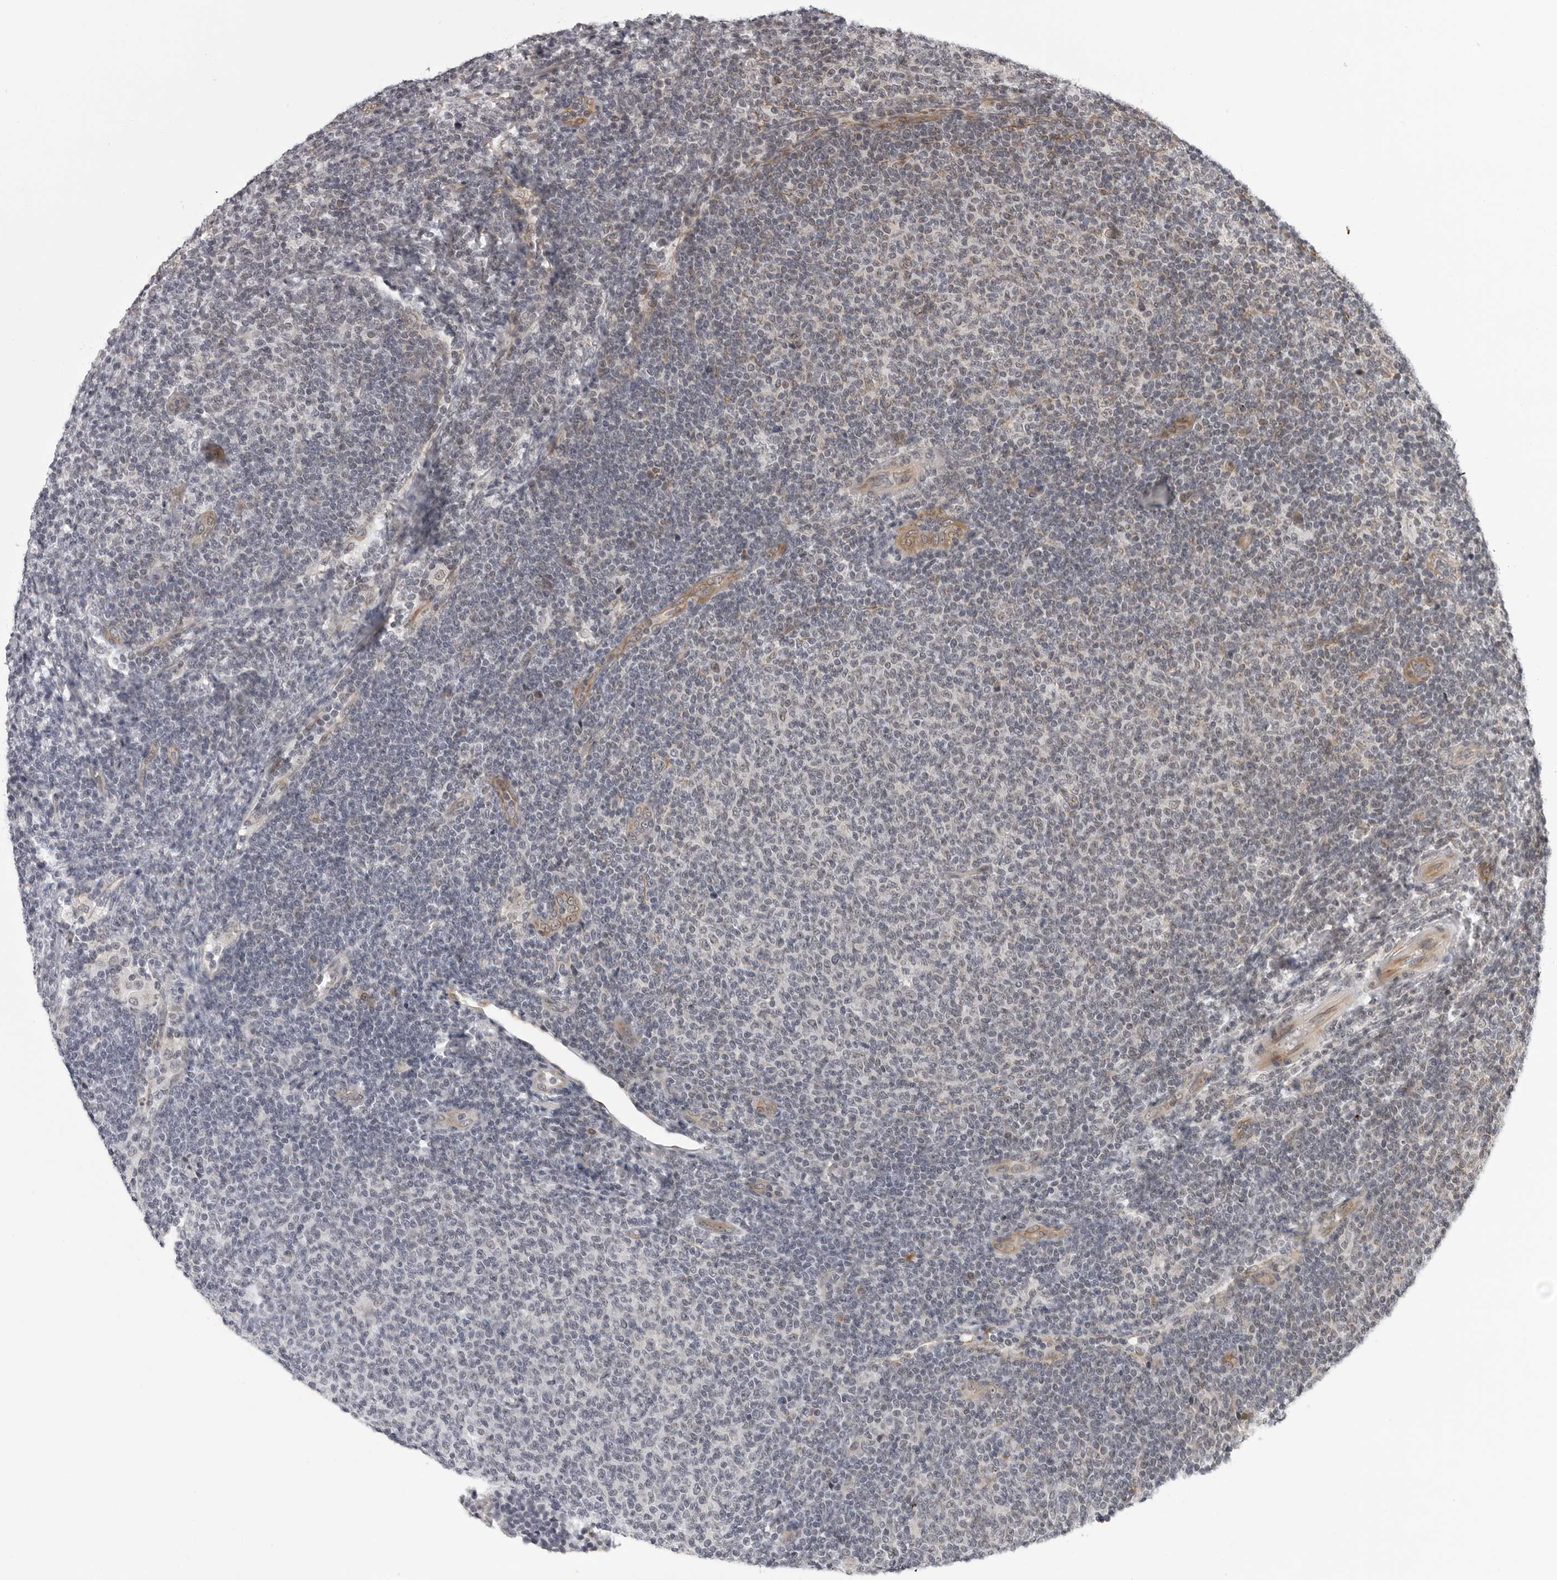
{"staining": {"intensity": "negative", "quantity": "none", "location": "none"}, "tissue": "lymphoma", "cell_type": "Tumor cells", "image_type": "cancer", "snomed": [{"axis": "morphology", "description": "Malignant lymphoma, non-Hodgkin's type, Low grade"}, {"axis": "topography", "description": "Lymph node"}], "caption": "Tumor cells show no significant staining in lymphoma.", "gene": "GCSAML", "patient": {"sex": "male", "age": 66}}